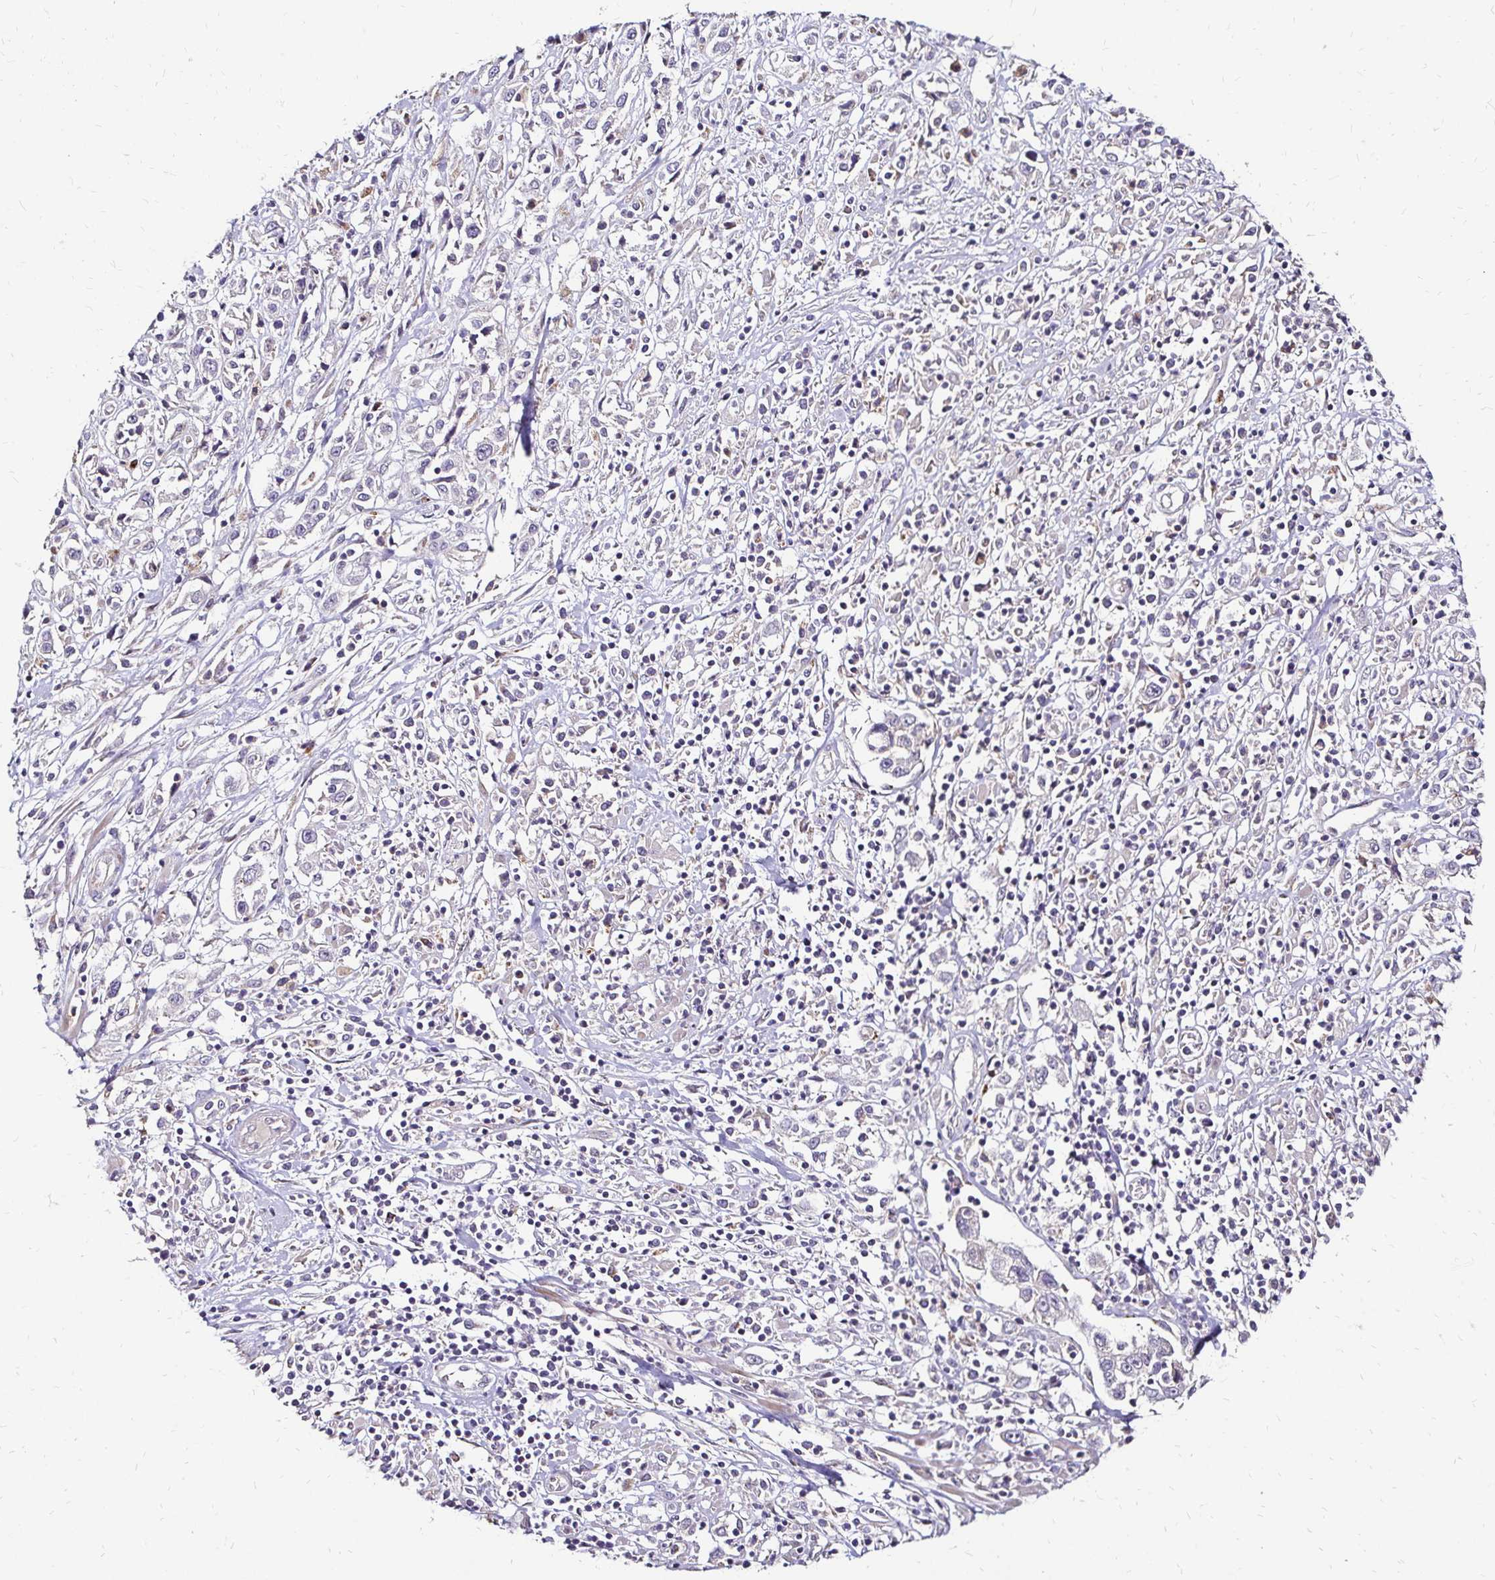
{"staining": {"intensity": "negative", "quantity": "none", "location": "none"}, "tissue": "cervical cancer", "cell_type": "Tumor cells", "image_type": "cancer", "snomed": [{"axis": "morphology", "description": "Adenocarcinoma, NOS"}, {"axis": "topography", "description": "Cervix"}], "caption": "This photomicrograph is of adenocarcinoma (cervical) stained with immunohistochemistry (IHC) to label a protein in brown with the nuclei are counter-stained blue. There is no staining in tumor cells.", "gene": "IDUA", "patient": {"sex": "female", "age": 40}}